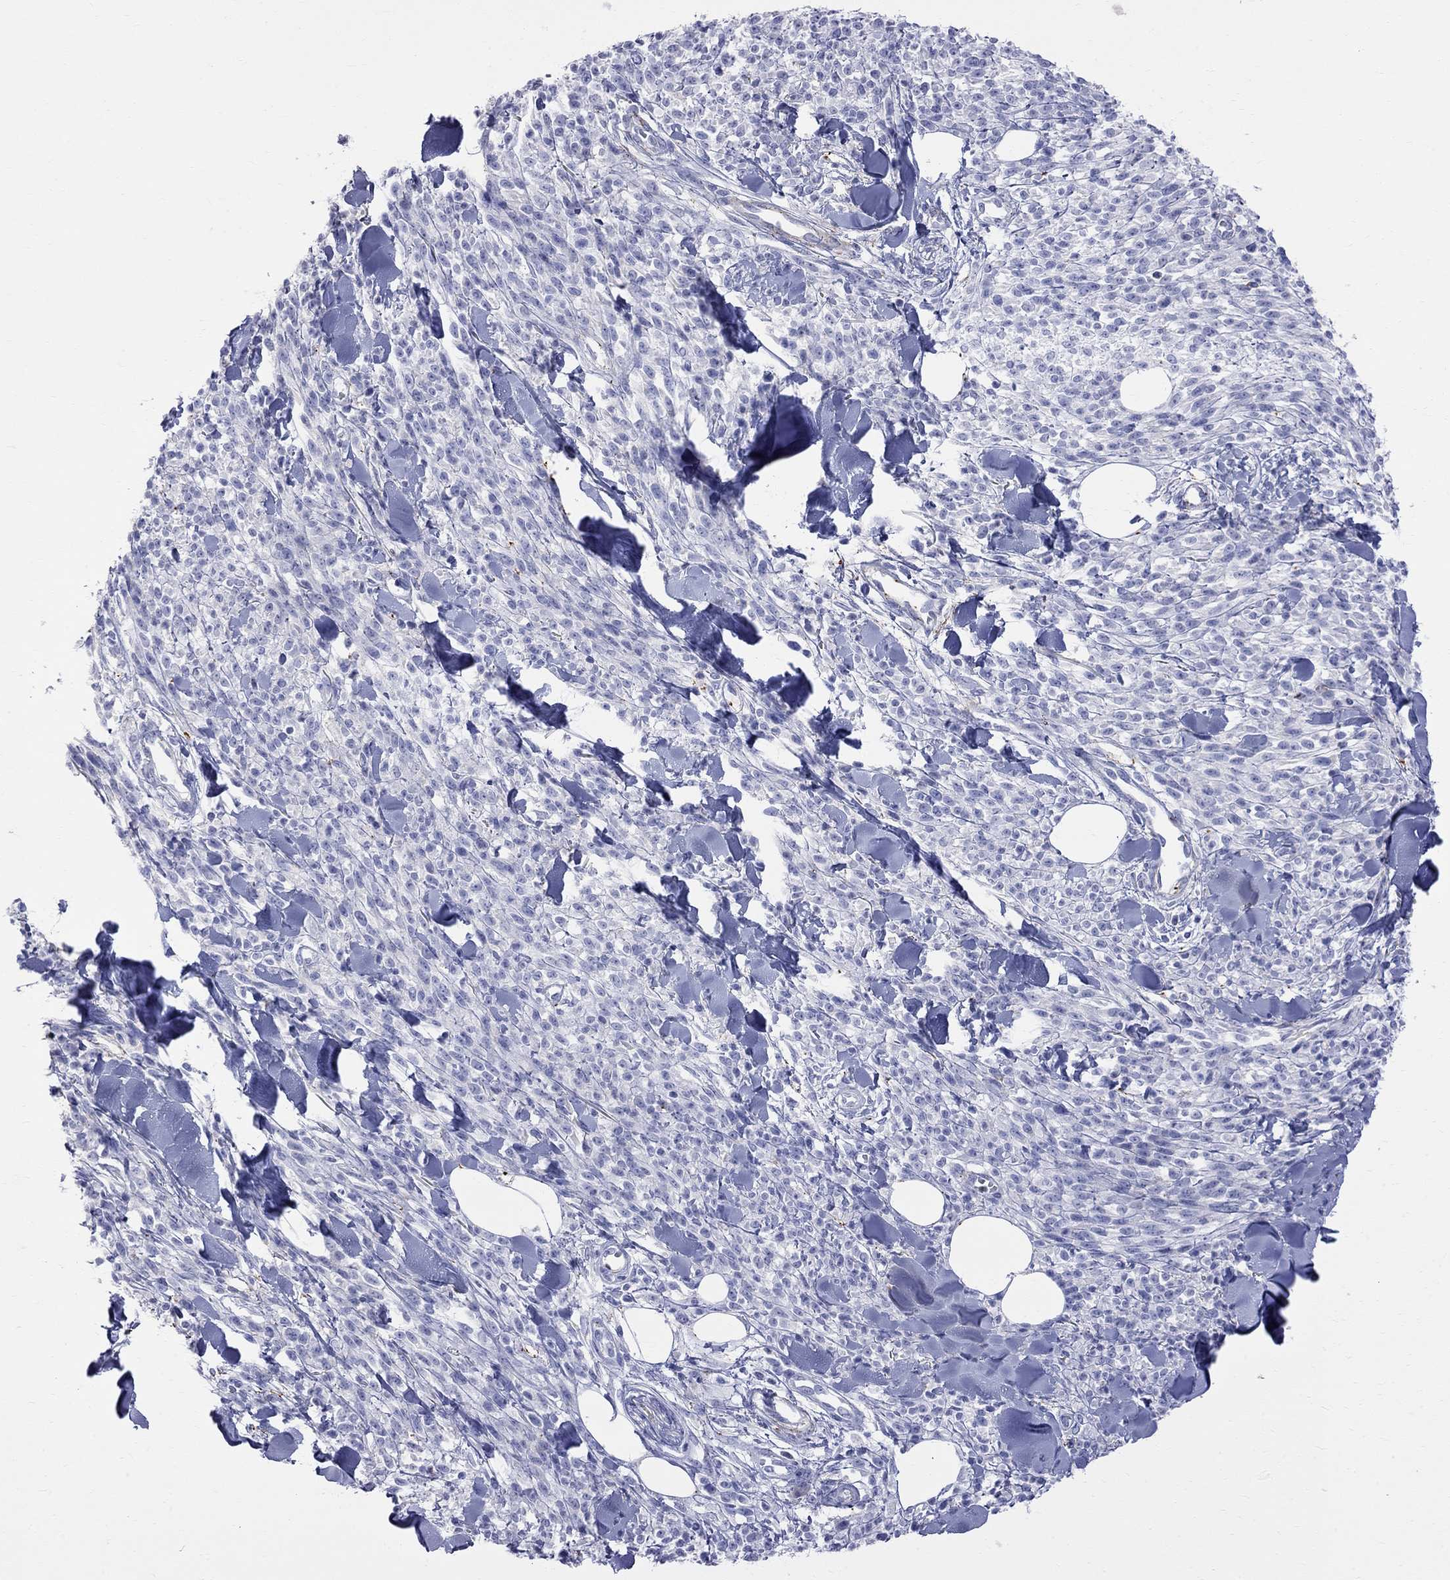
{"staining": {"intensity": "negative", "quantity": "none", "location": "none"}, "tissue": "melanoma", "cell_type": "Tumor cells", "image_type": "cancer", "snomed": [{"axis": "morphology", "description": "Malignant melanoma, NOS"}, {"axis": "topography", "description": "Skin"}, {"axis": "topography", "description": "Skin of trunk"}], "caption": "An image of malignant melanoma stained for a protein exhibits no brown staining in tumor cells.", "gene": "S100A3", "patient": {"sex": "male", "age": 74}}